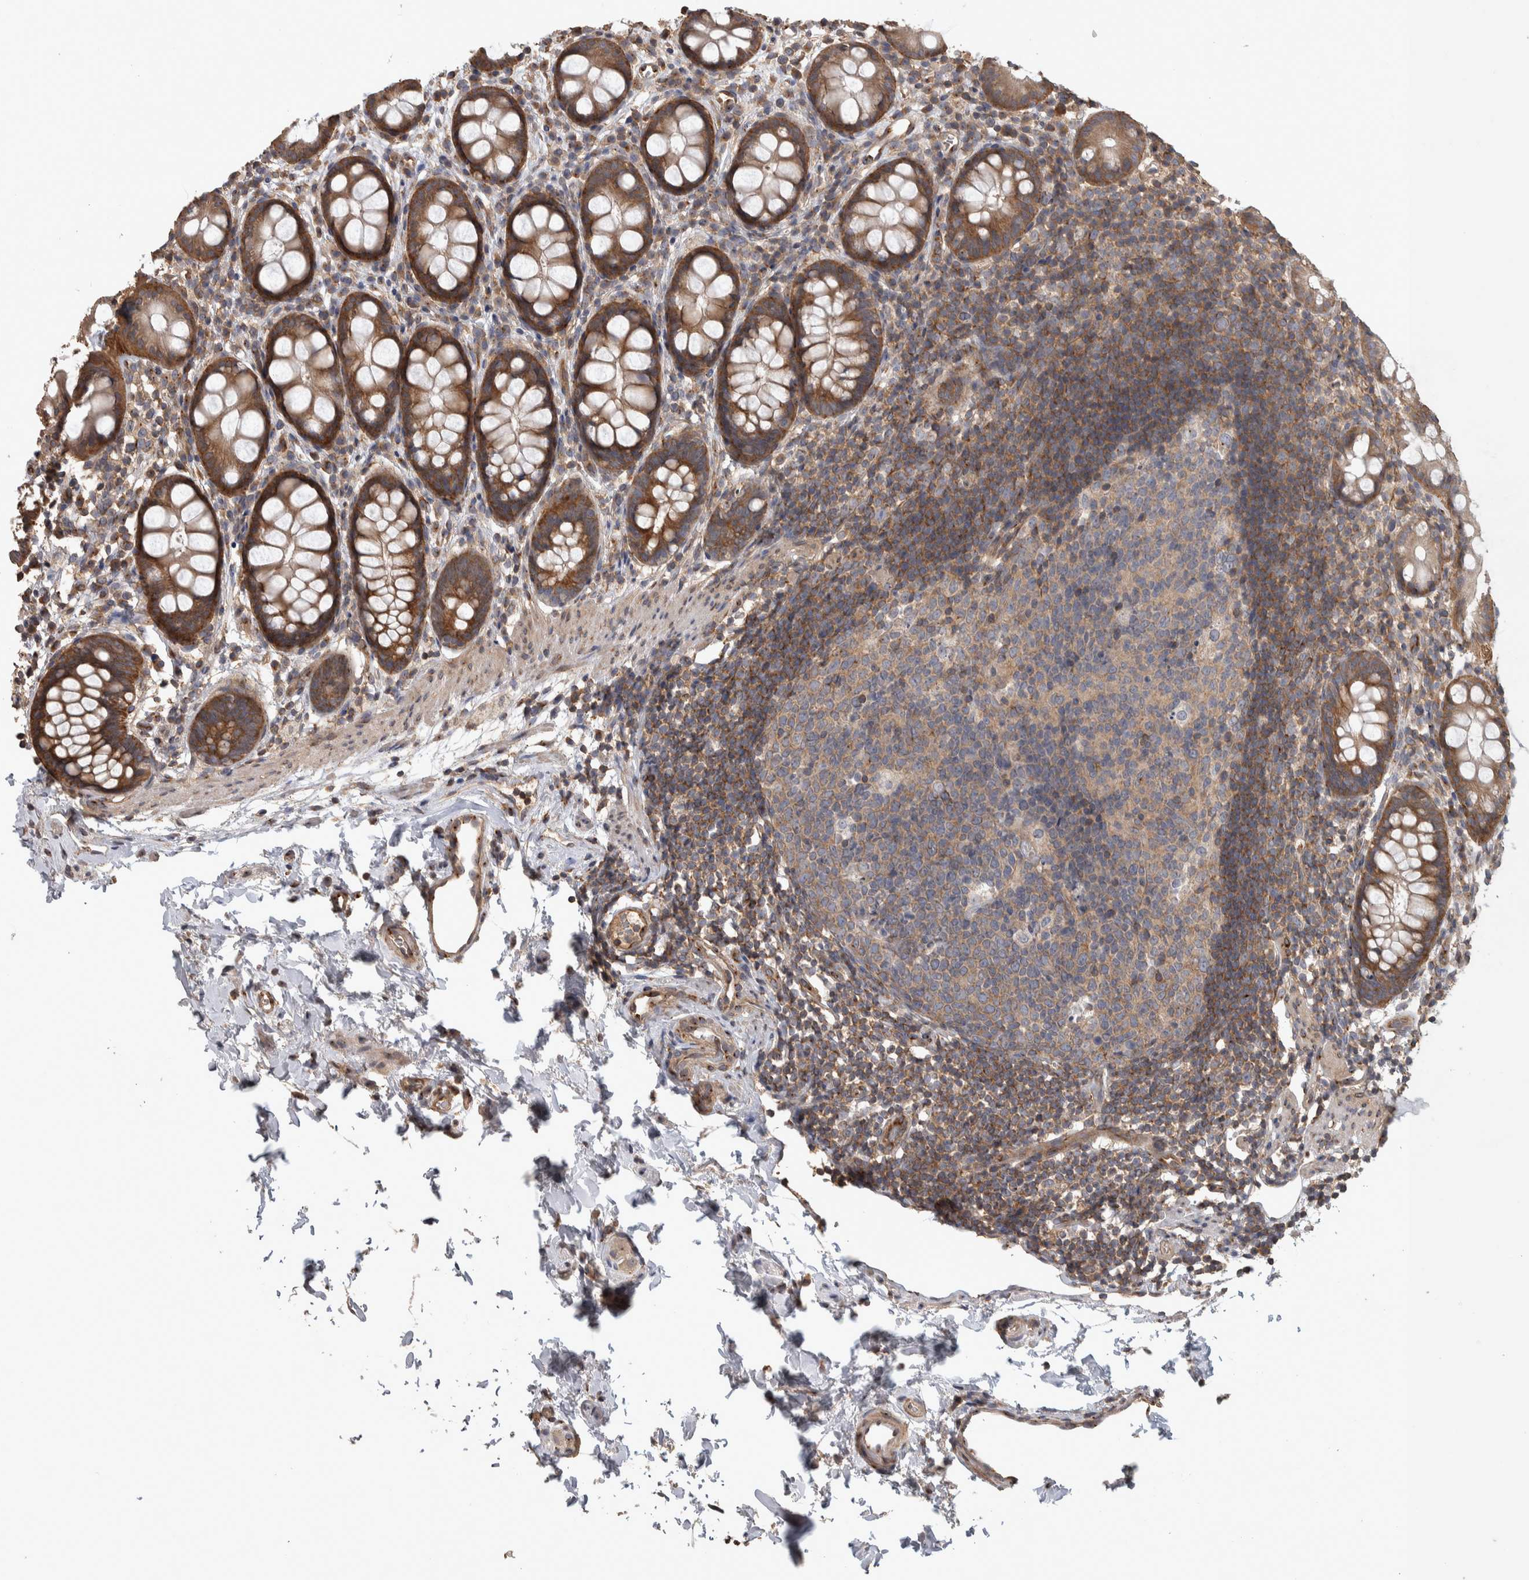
{"staining": {"intensity": "moderate", "quantity": ">75%", "location": "cytoplasmic/membranous"}, "tissue": "rectum", "cell_type": "Glandular cells", "image_type": "normal", "snomed": [{"axis": "morphology", "description": "Normal tissue, NOS"}, {"axis": "topography", "description": "Rectum"}], "caption": "Immunohistochemical staining of benign rectum demonstrates >75% levels of moderate cytoplasmic/membranous protein staining in approximately >75% of glandular cells. Nuclei are stained in blue.", "gene": "IFRD1", "patient": {"sex": "female", "age": 65}}